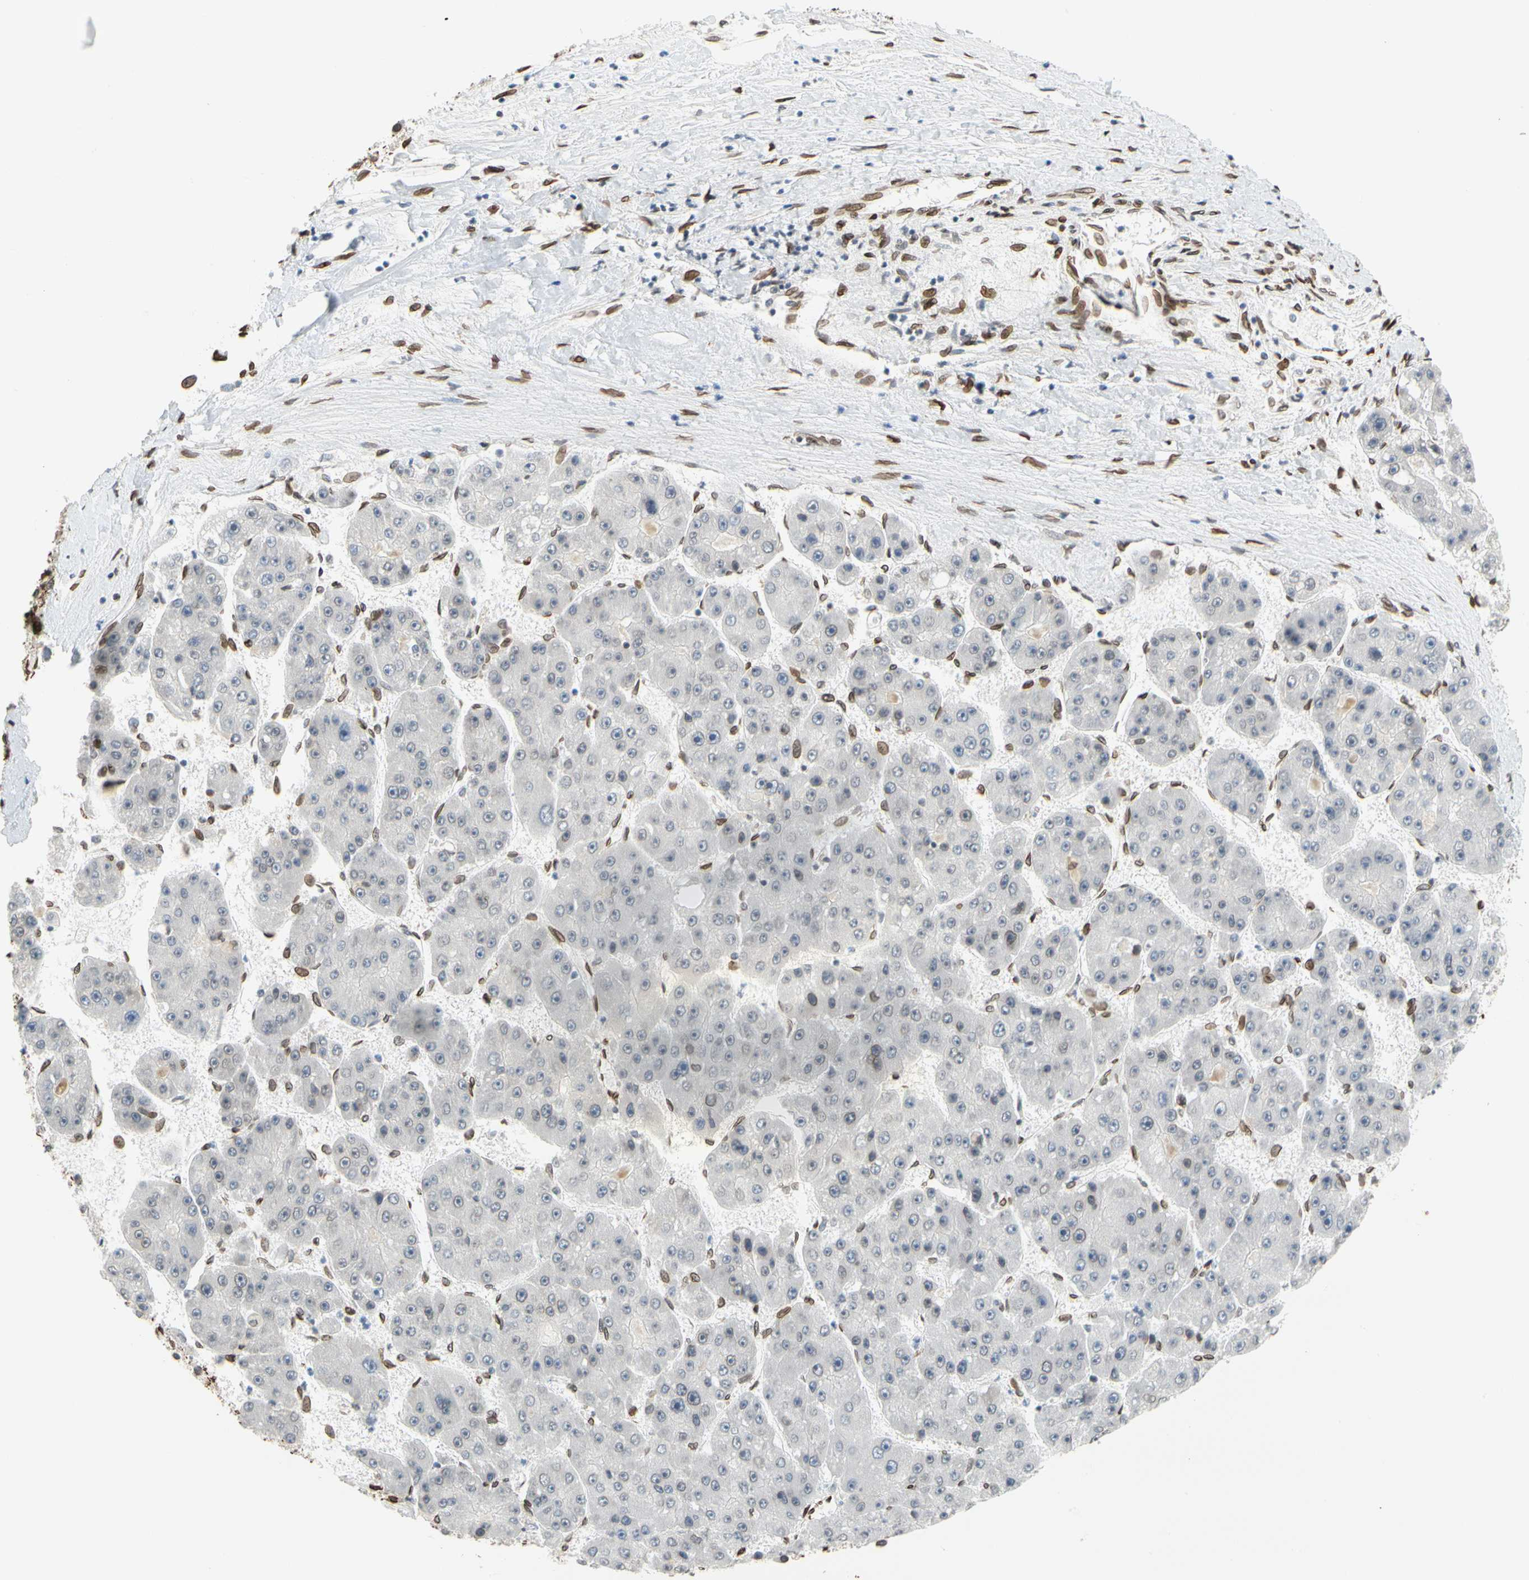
{"staining": {"intensity": "strong", "quantity": ">75%", "location": "cytoplasmic/membranous,nuclear"}, "tissue": "liver cancer", "cell_type": "Tumor cells", "image_type": "cancer", "snomed": [{"axis": "morphology", "description": "Carcinoma, Hepatocellular, NOS"}, {"axis": "topography", "description": "Liver"}], "caption": "The immunohistochemical stain labels strong cytoplasmic/membranous and nuclear staining in tumor cells of liver hepatocellular carcinoma tissue. (DAB IHC with brightfield microscopy, high magnification).", "gene": "SUN1", "patient": {"sex": "female", "age": 61}}